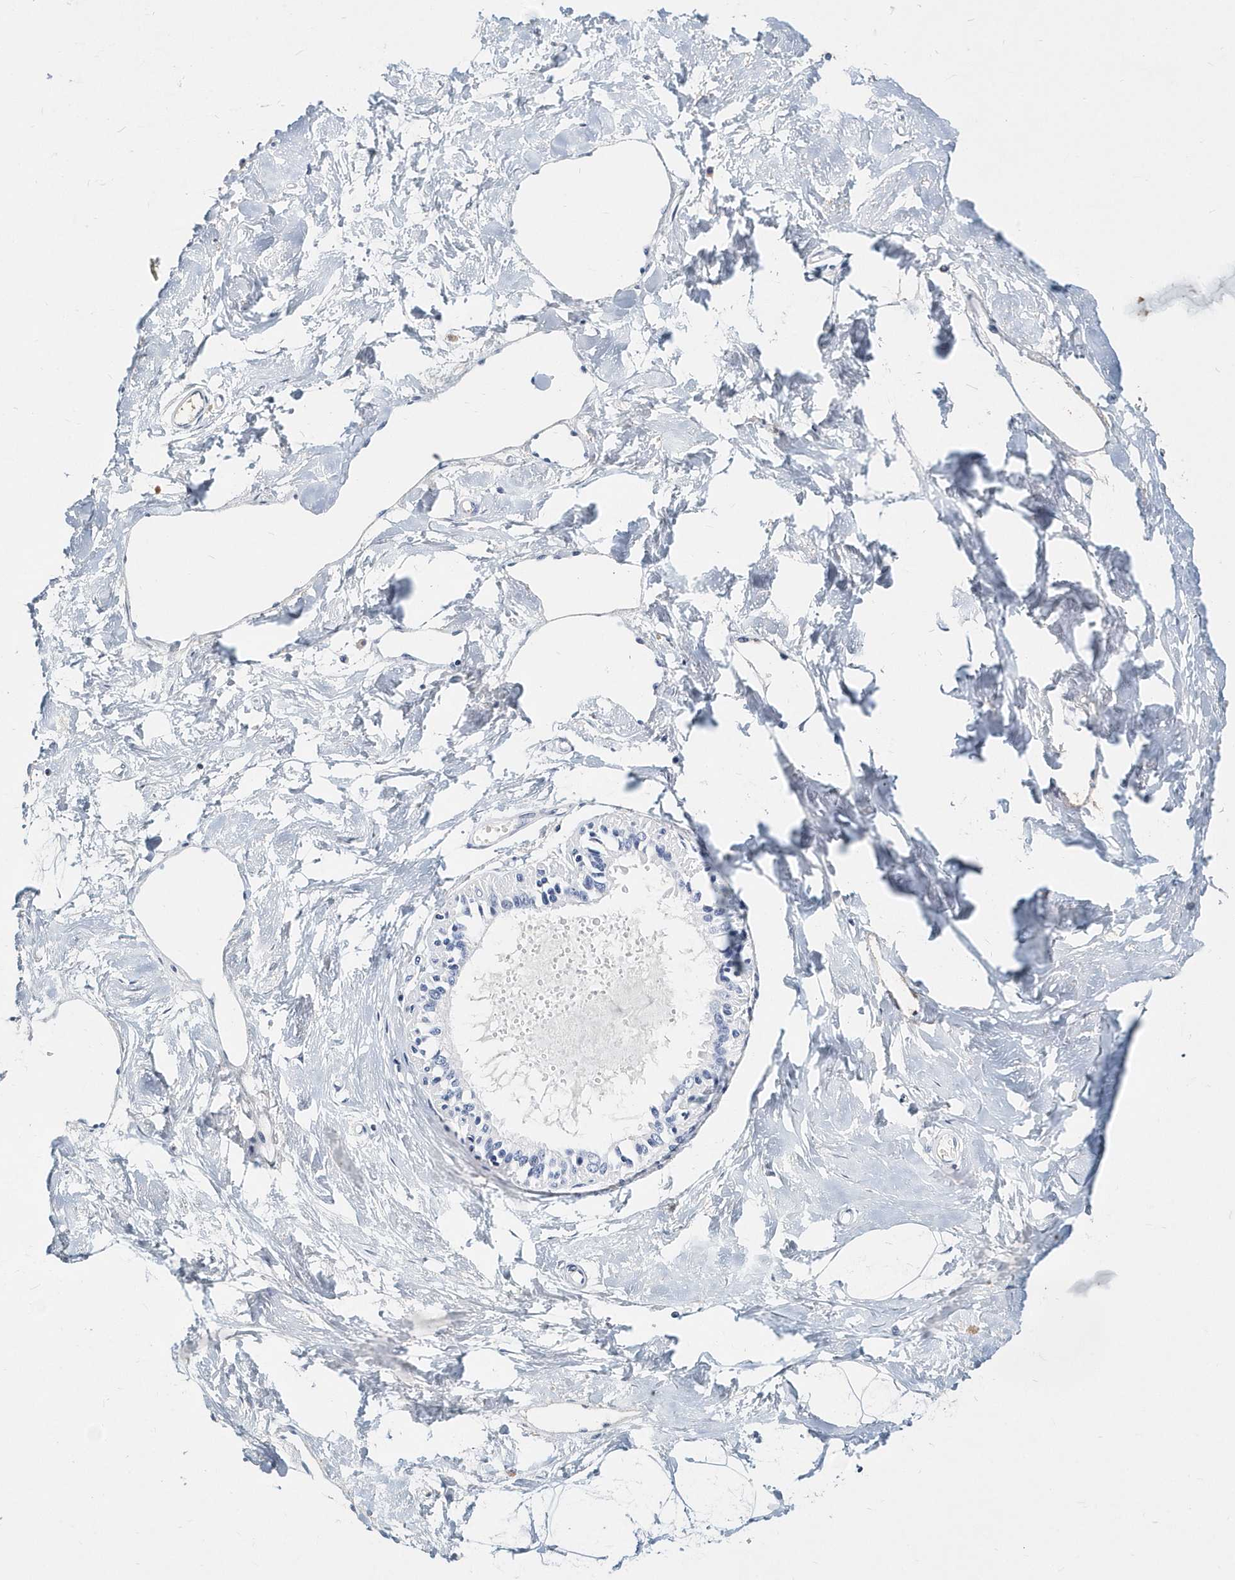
{"staining": {"intensity": "negative", "quantity": "none", "location": "none"}, "tissue": "breast", "cell_type": "Adipocytes", "image_type": "normal", "snomed": [{"axis": "morphology", "description": "Normal tissue, NOS"}, {"axis": "topography", "description": "Breast"}], "caption": "An immunohistochemistry (IHC) histopathology image of benign breast is shown. There is no staining in adipocytes of breast. Brightfield microscopy of immunohistochemistry stained with DAB (brown) and hematoxylin (blue), captured at high magnification.", "gene": "ITGA2B", "patient": {"sex": "female", "age": 45}}